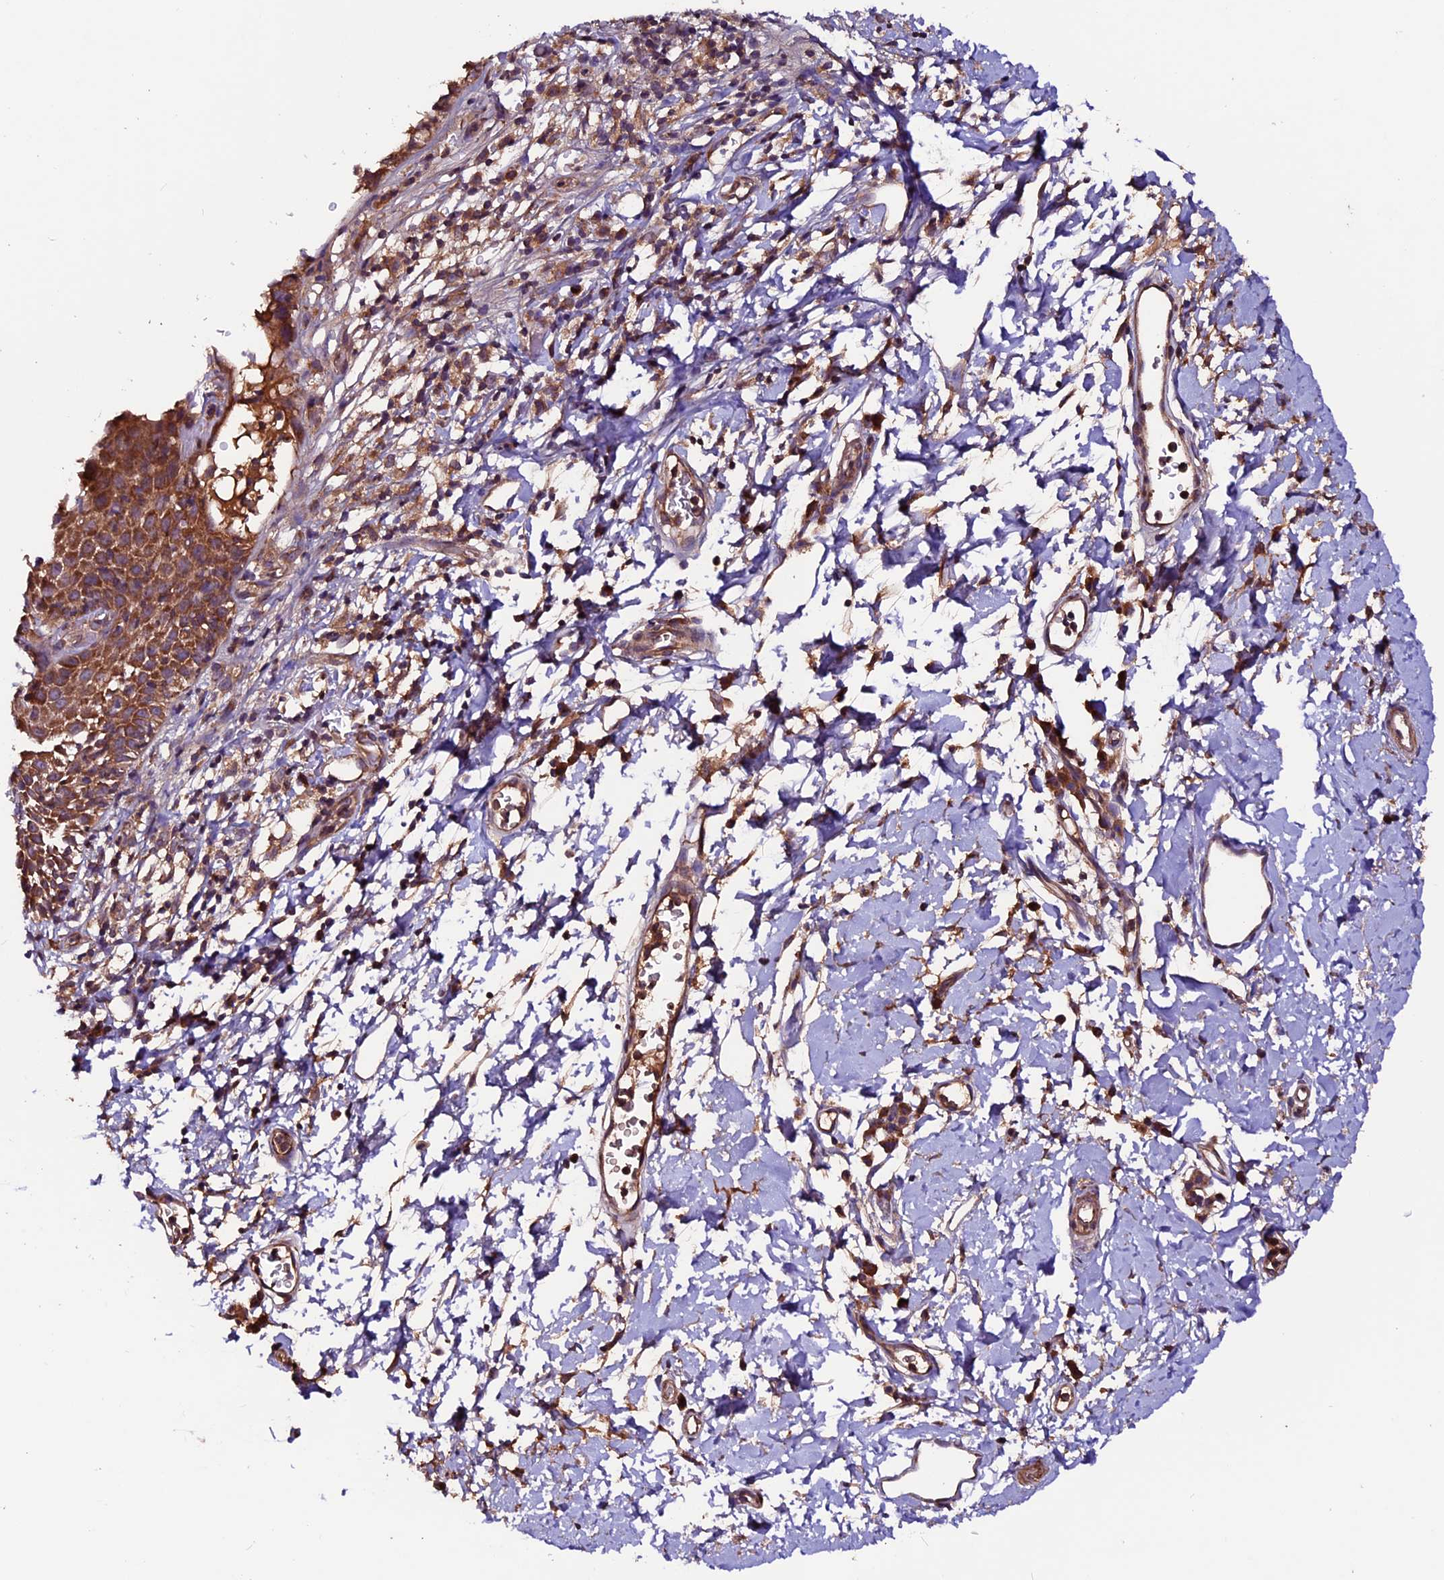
{"staining": {"intensity": "moderate", "quantity": ">75%", "location": "cytoplasmic/membranous"}, "tissue": "skin", "cell_type": "Epidermal cells", "image_type": "normal", "snomed": [{"axis": "morphology", "description": "Normal tissue, NOS"}, {"axis": "topography", "description": "Vulva"}], "caption": "Unremarkable skin shows moderate cytoplasmic/membranous staining in about >75% of epidermal cells, visualized by immunohistochemistry.", "gene": "ZNF598", "patient": {"sex": "female", "age": 68}}